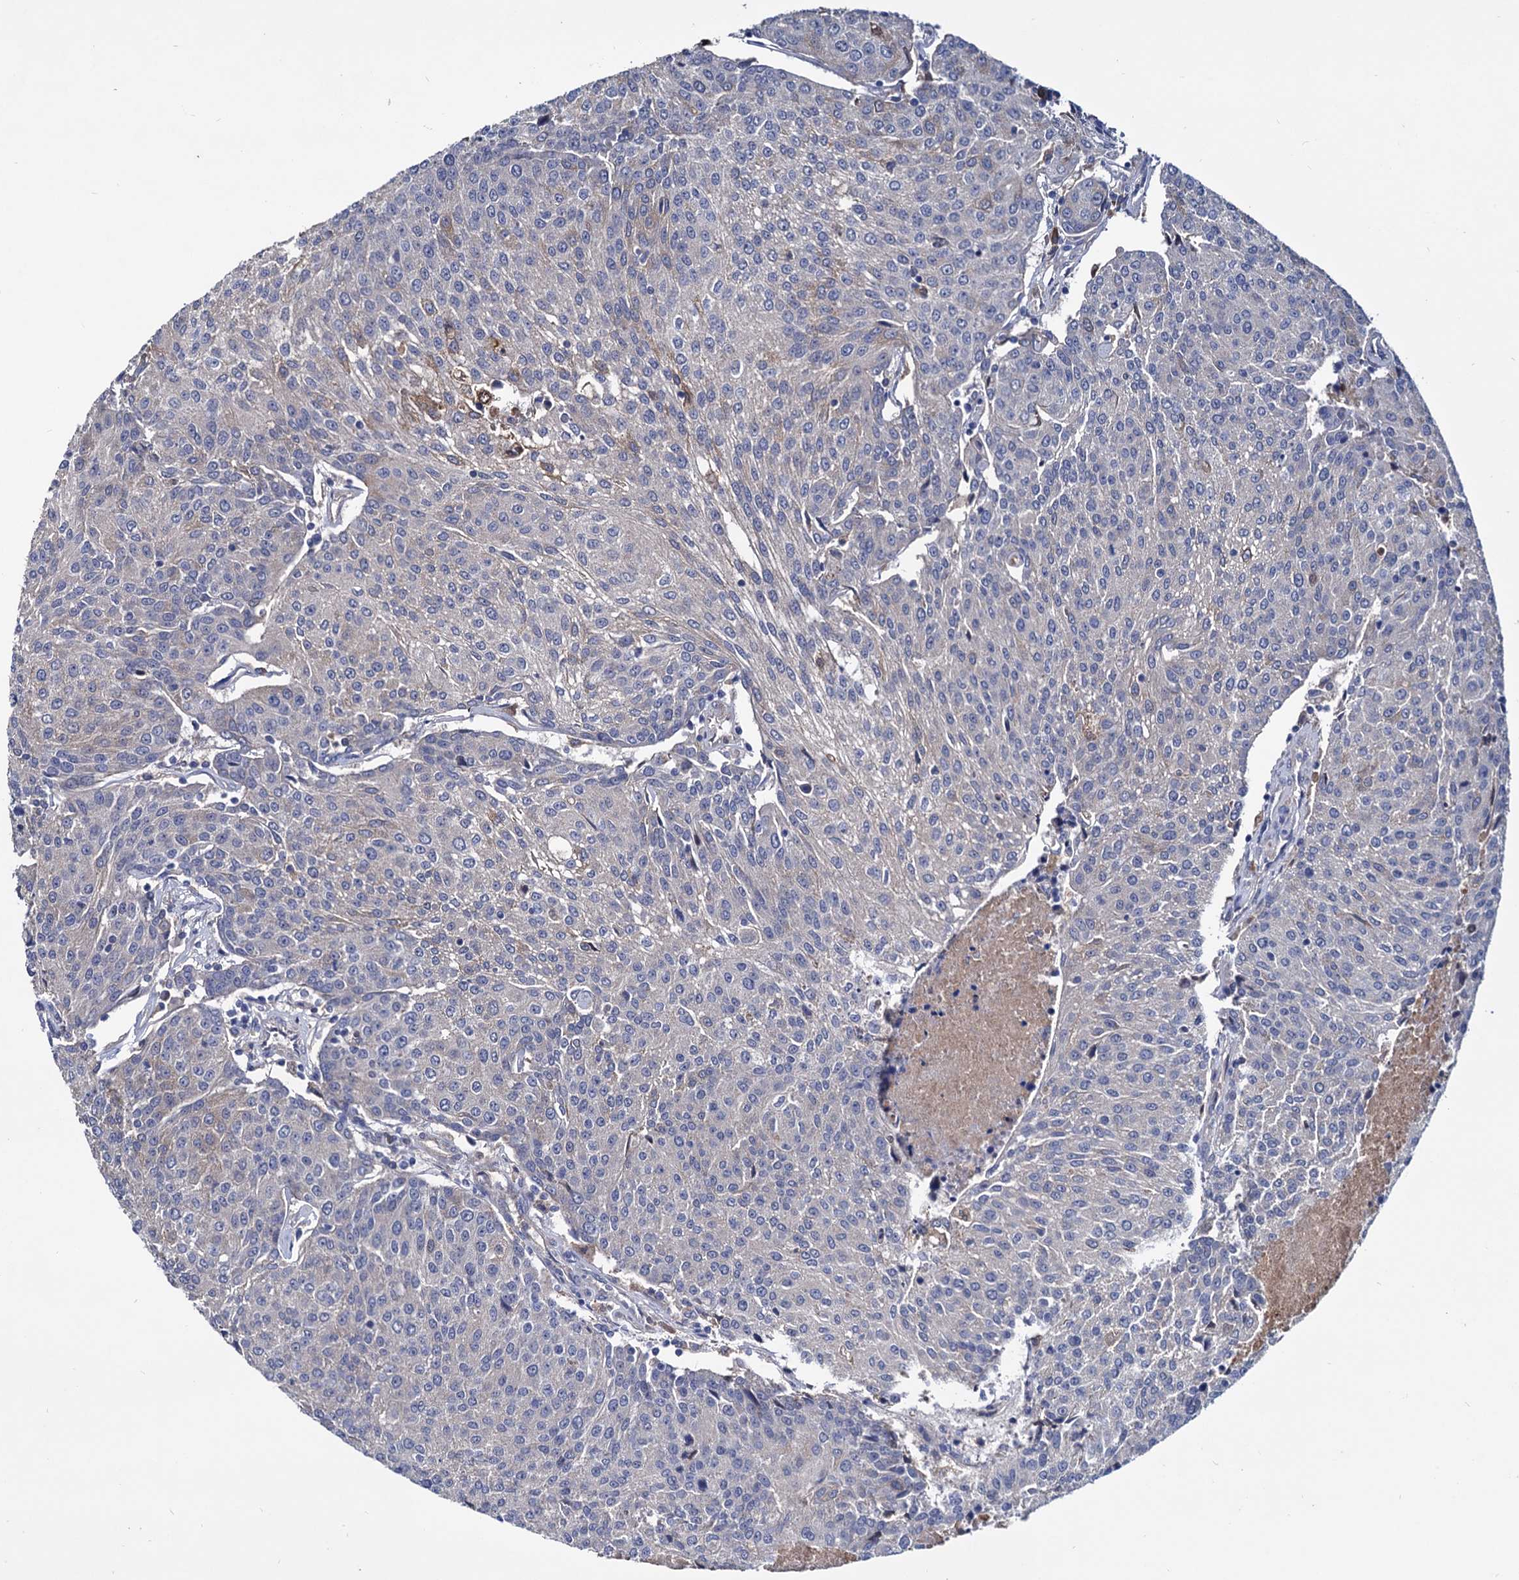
{"staining": {"intensity": "negative", "quantity": "none", "location": "none"}, "tissue": "urothelial cancer", "cell_type": "Tumor cells", "image_type": "cancer", "snomed": [{"axis": "morphology", "description": "Urothelial carcinoma, High grade"}, {"axis": "topography", "description": "Urinary bladder"}], "caption": "Immunohistochemistry micrograph of neoplastic tissue: high-grade urothelial carcinoma stained with DAB (3,3'-diaminobenzidine) reveals no significant protein positivity in tumor cells.", "gene": "NPAS4", "patient": {"sex": "female", "age": 85}}